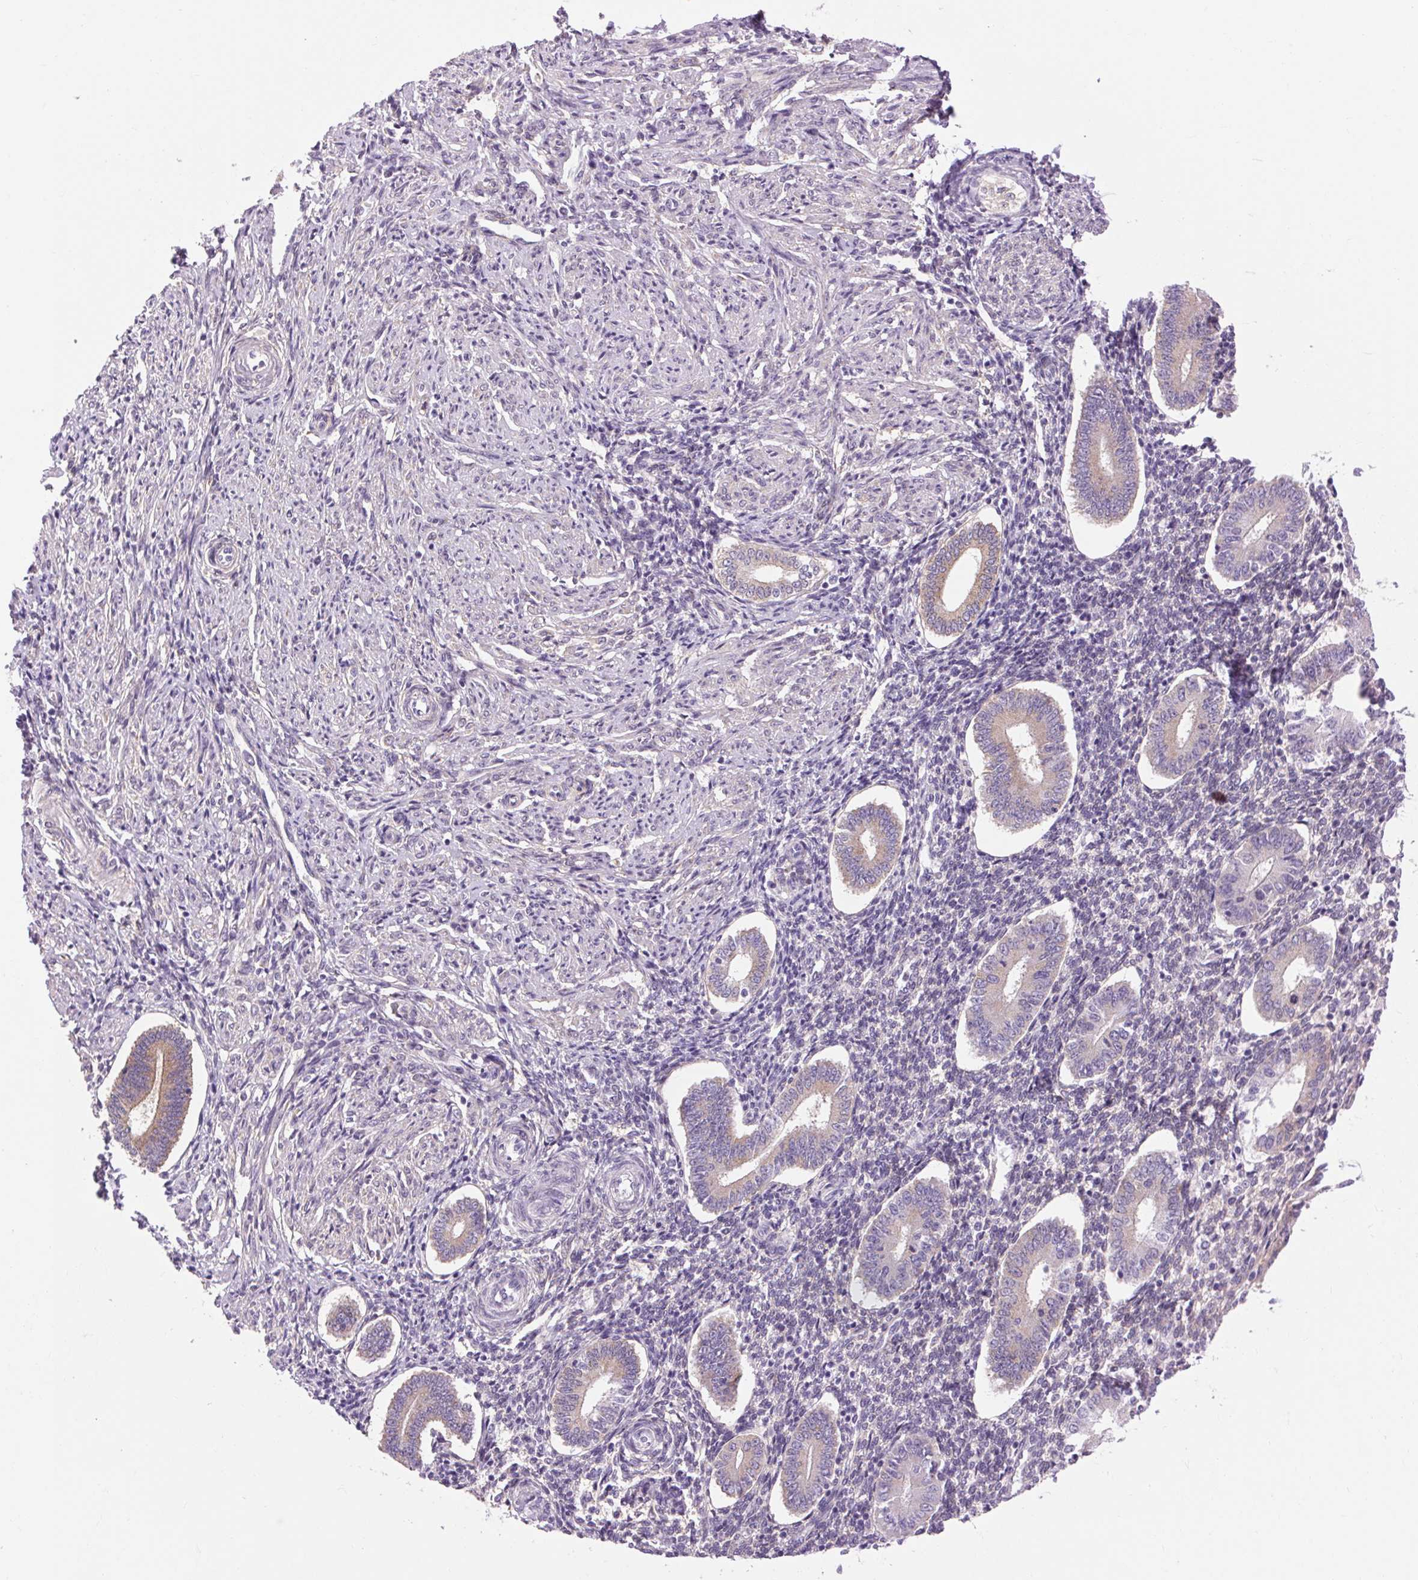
{"staining": {"intensity": "weak", "quantity": "<25%", "location": "cytoplasmic/membranous"}, "tissue": "endometrium", "cell_type": "Cells in endometrial stroma", "image_type": "normal", "snomed": [{"axis": "morphology", "description": "Normal tissue, NOS"}, {"axis": "topography", "description": "Endometrium"}], "caption": "Cells in endometrial stroma show no significant protein staining in normal endometrium. (DAB immunohistochemistry, high magnification).", "gene": "SOWAHC", "patient": {"sex": "female", "age": 40}}